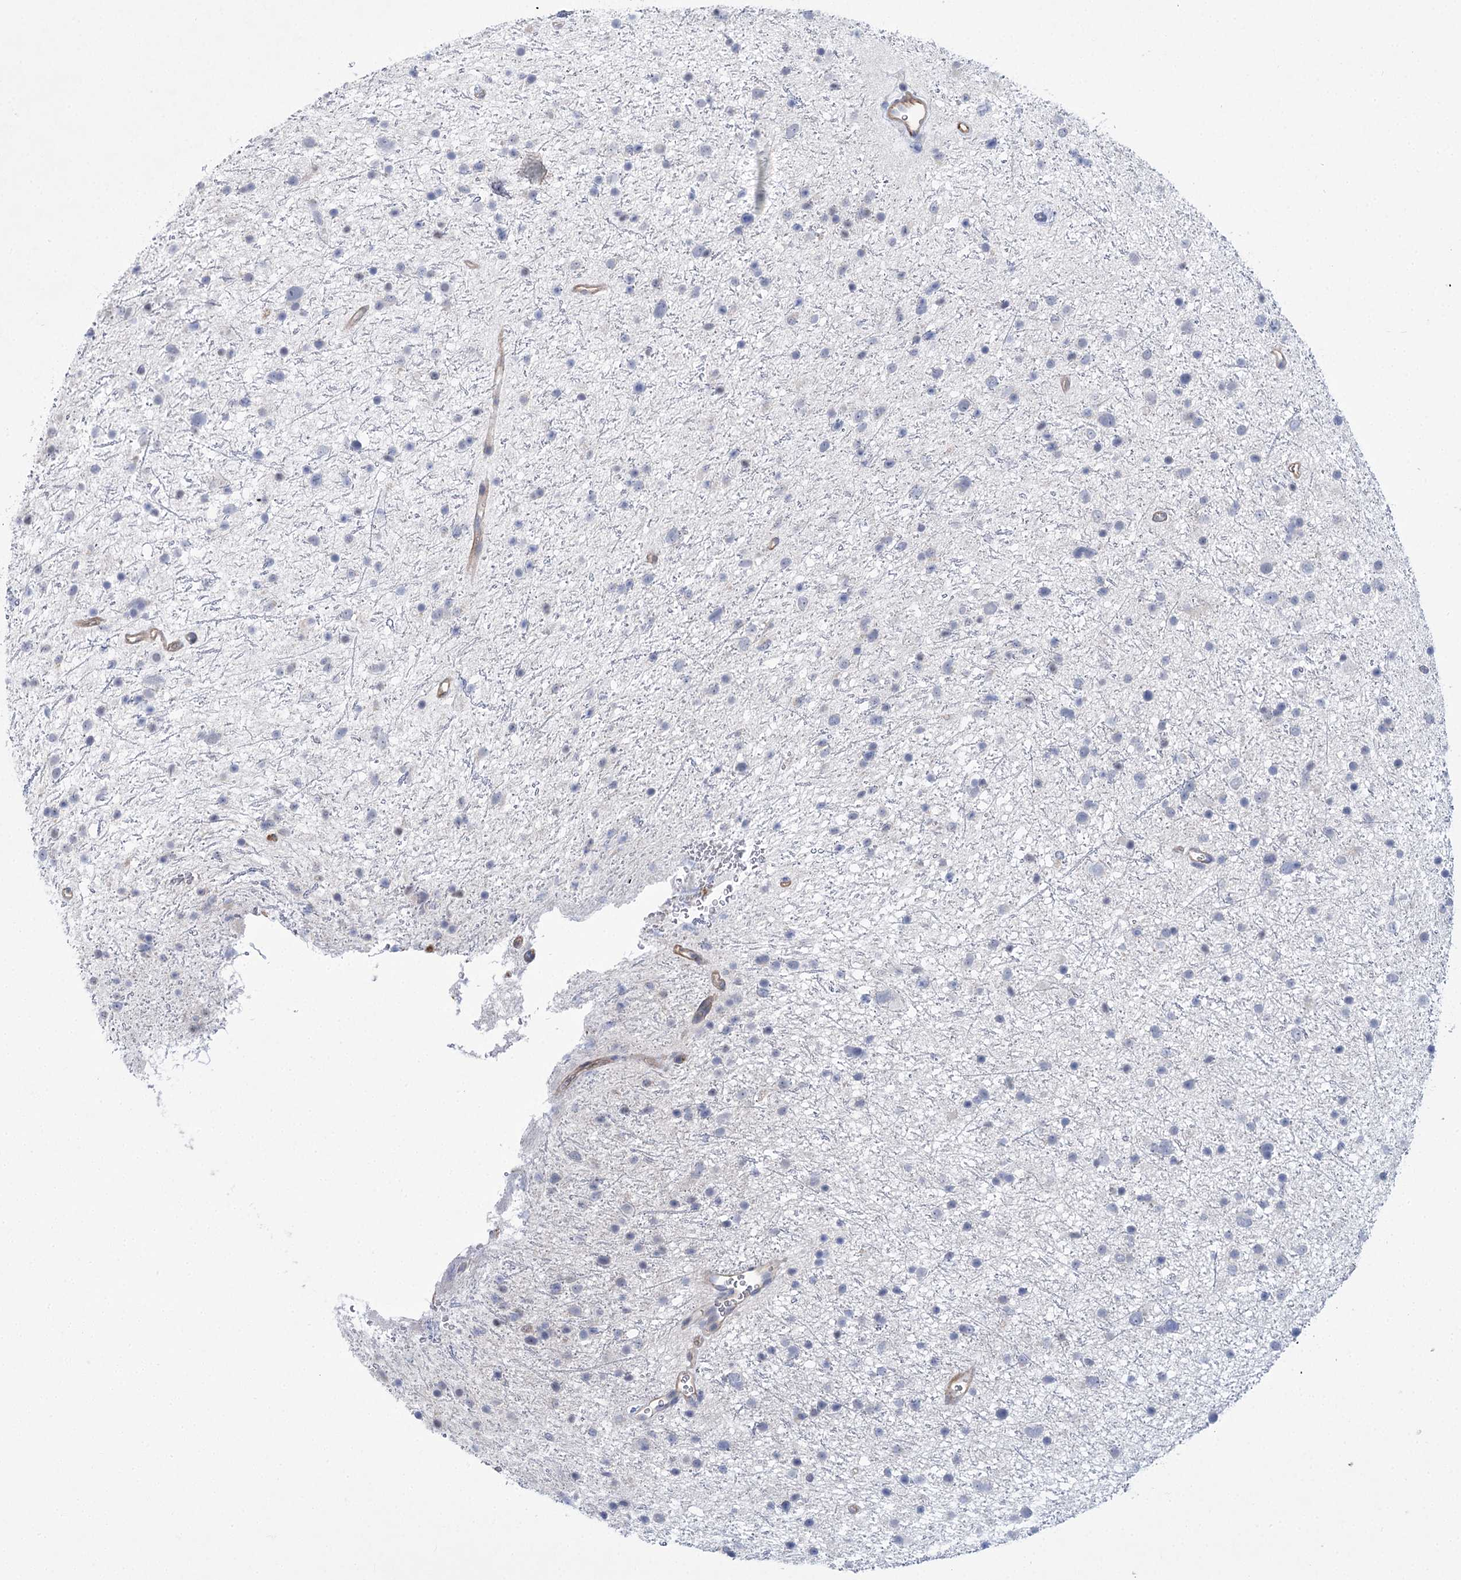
{"staining": {"intensity": "negative", "quantity": "none", "location": "none"}, "tissue": "glioma", "cell_type": "Tumor cells", "image_type": "cancer", "snomed": [{"axis": "morphology", "description": "Glioma, malignant, Low grade"}, {"axis": "topography", "description": "Cerebral cortex"}], "caption": "Tumor cells show no significant expression in low-grade glioma (malignant).", "gene": "THAP6", "patient": {"sex": "female", "age": 39}}